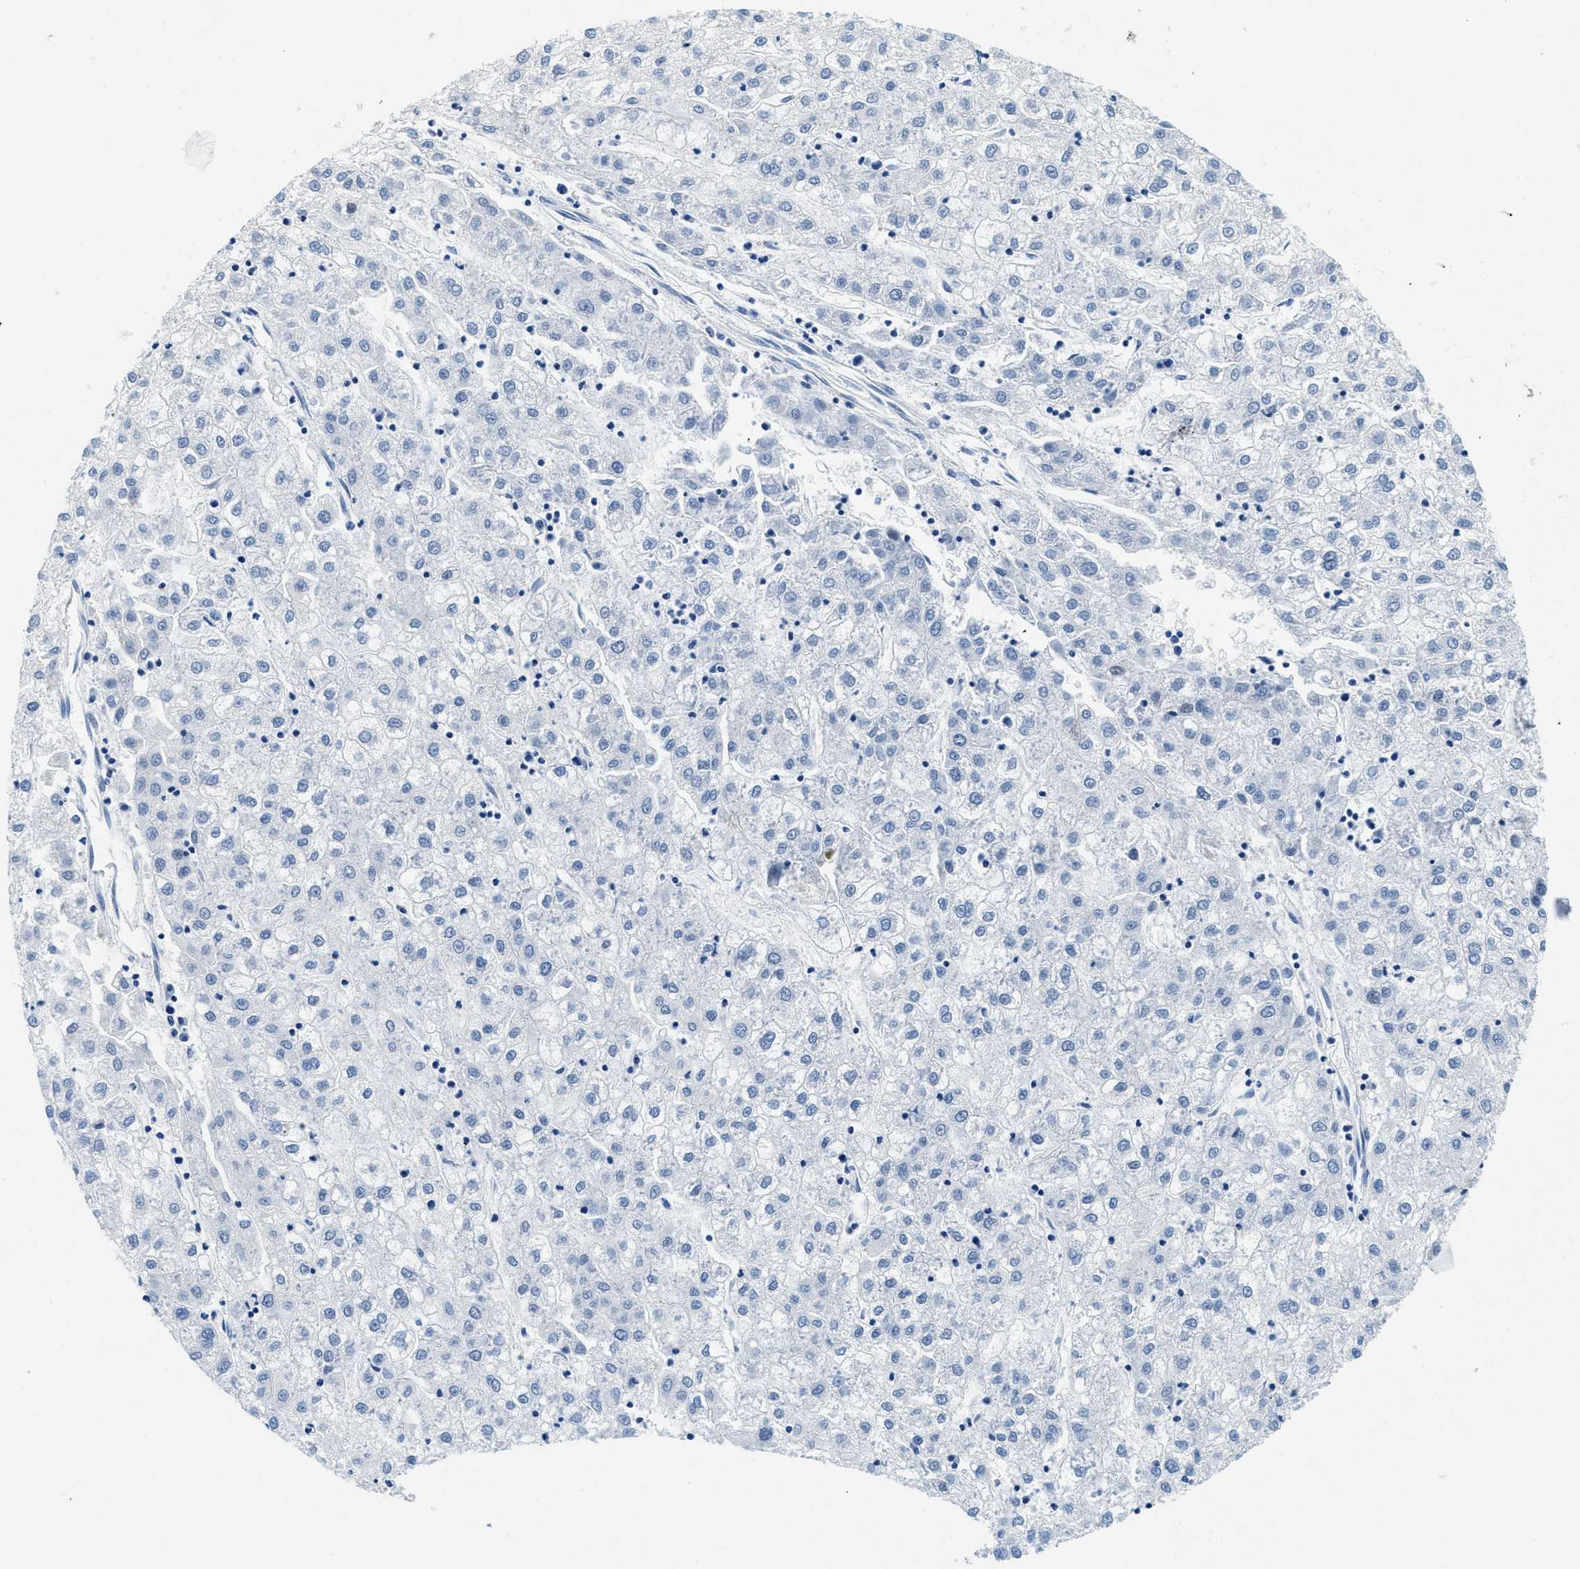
{"staining": {"intensity": "negative", "quantity": "none", "location": "none"}, "tissue": "liver cancer", "cell_type": "Tumor cells", "image_type": "cancer", "snomed": [{"axis": "morphology", "description": "Carcinoma, Hepatocellular, NOS"}, {"axis": "topography", "description": "Liver"}], "caption": "Immunohistochemical staining of liver hepatocellular carcinoma displays no significant positivity in tumor cells.", "gene": "GSTM3", "patient": {"sex": "male", "age": 72}}